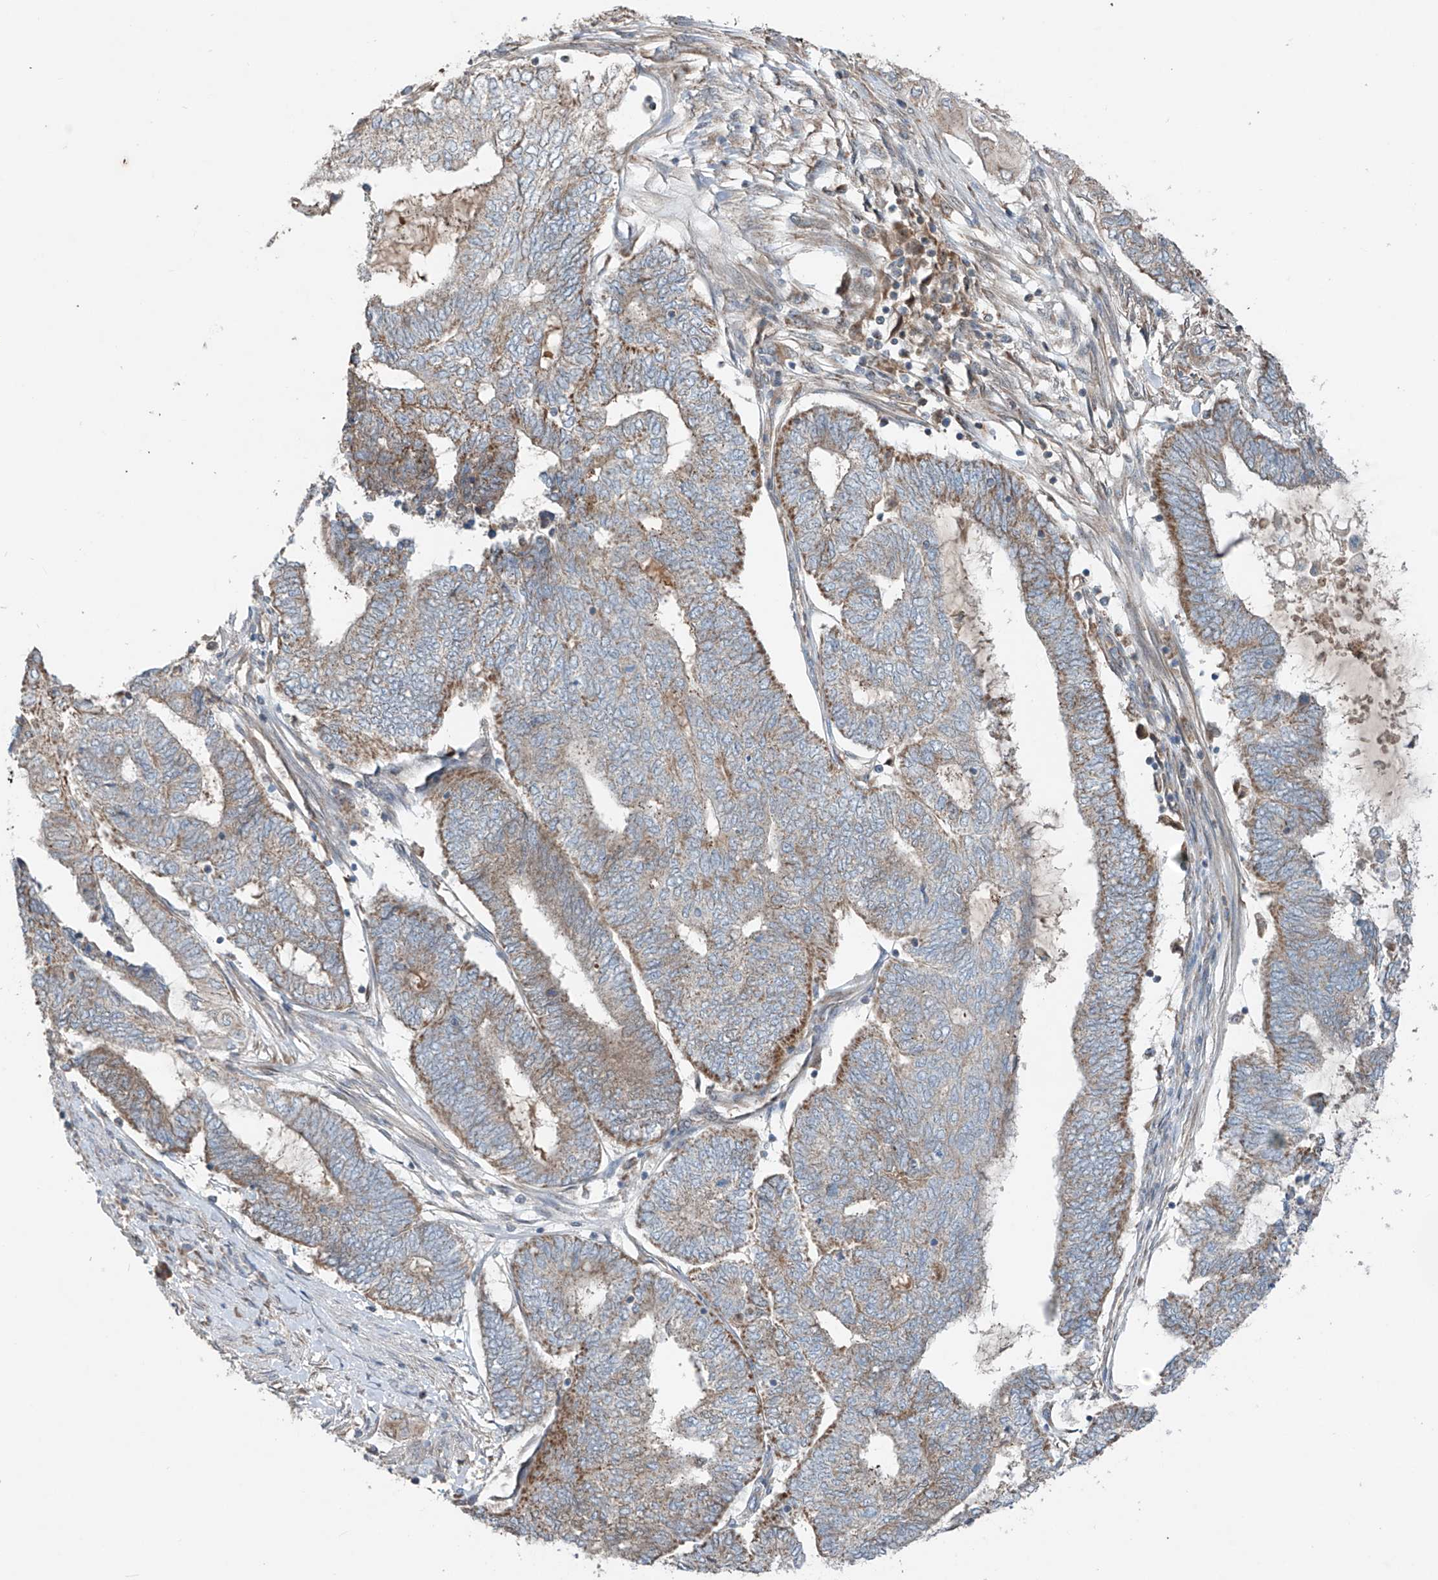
{"staining": {"intensity": "weak", "quantity": "25%-75%", "location": "cytoplasmic/membranous"}, "tissue": "endometrial cancer", "cell_type": "Tumor cells", "image_type": "cancer", "snomed": [{"axis": "morphology", "description": "Adenocarcinoma, NOS"}, {"axis": "topography", "description": "Uterus"}, {"axis": "topography", "description": "Endometrium"}], "caption": "Human adenocarcinoma (endometrial) stained for a protein (brown) exhibits weak cytoplasmic/membranous positive expression in approximately 25%-75% of tumor cells.", "gene": "SAMD3", "patient": {"sex": "female", "age": 70}}